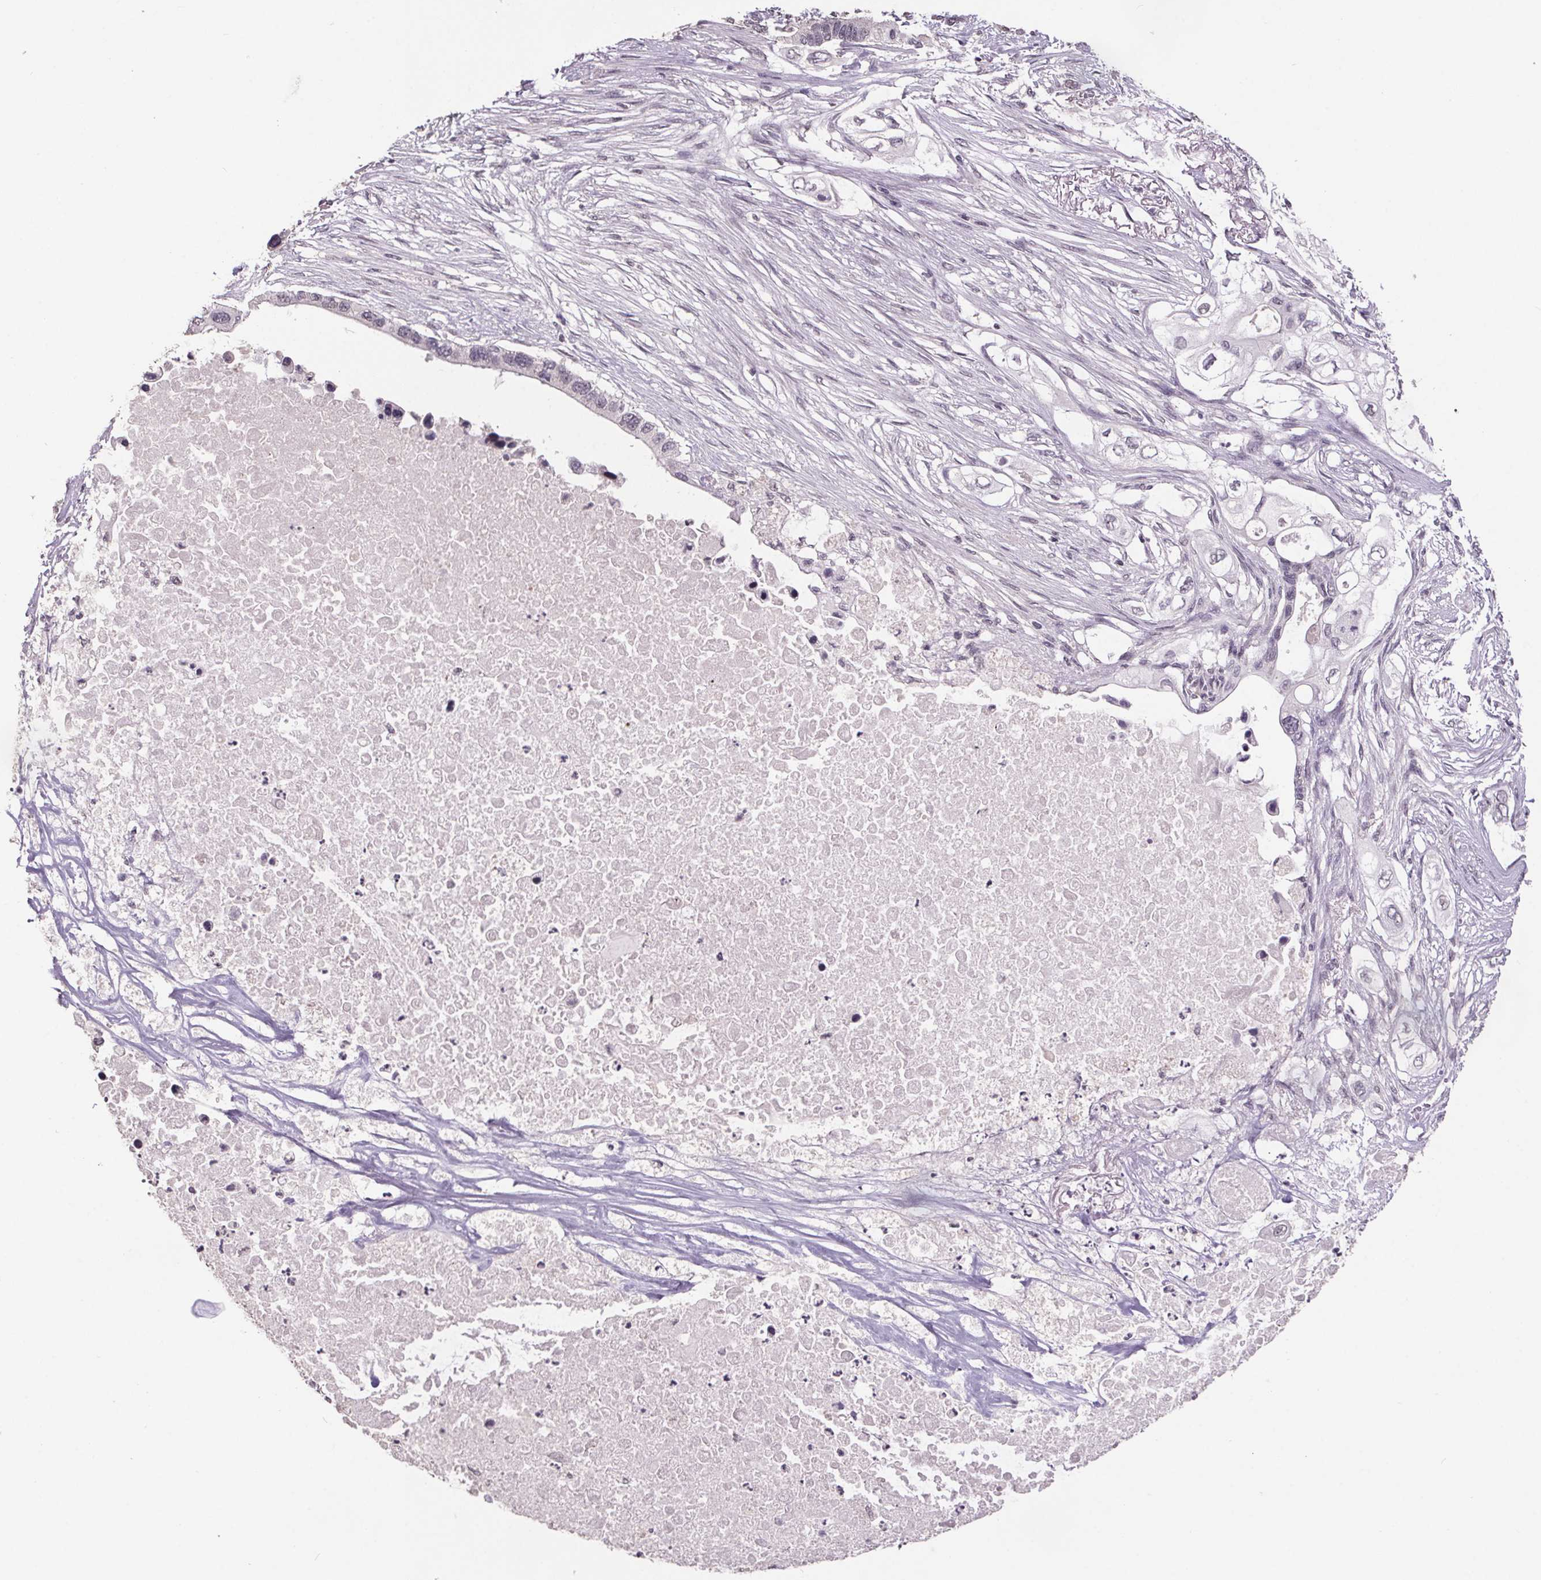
{"staining": {"intensity": "negative", "quantity": "none", "location": "none"}, "tissue": "pancreatic cancer", "cell_type": "Tumor cells", "image_type": "cancer", "snomed": [{"axis": "morphology", "description": "Adenocarcinoma, NOS"}, {"axis": "topography", "description": "Pancreas"}], "caption": "Tumor cells show no significant positivity in adenocarcinoma (pancreatic). (DAB (3,3'-diaminobenzidine) IHC, high magnification).", "gene": "NKX6-1", "patient": {"sex": "female", "age": 63}}